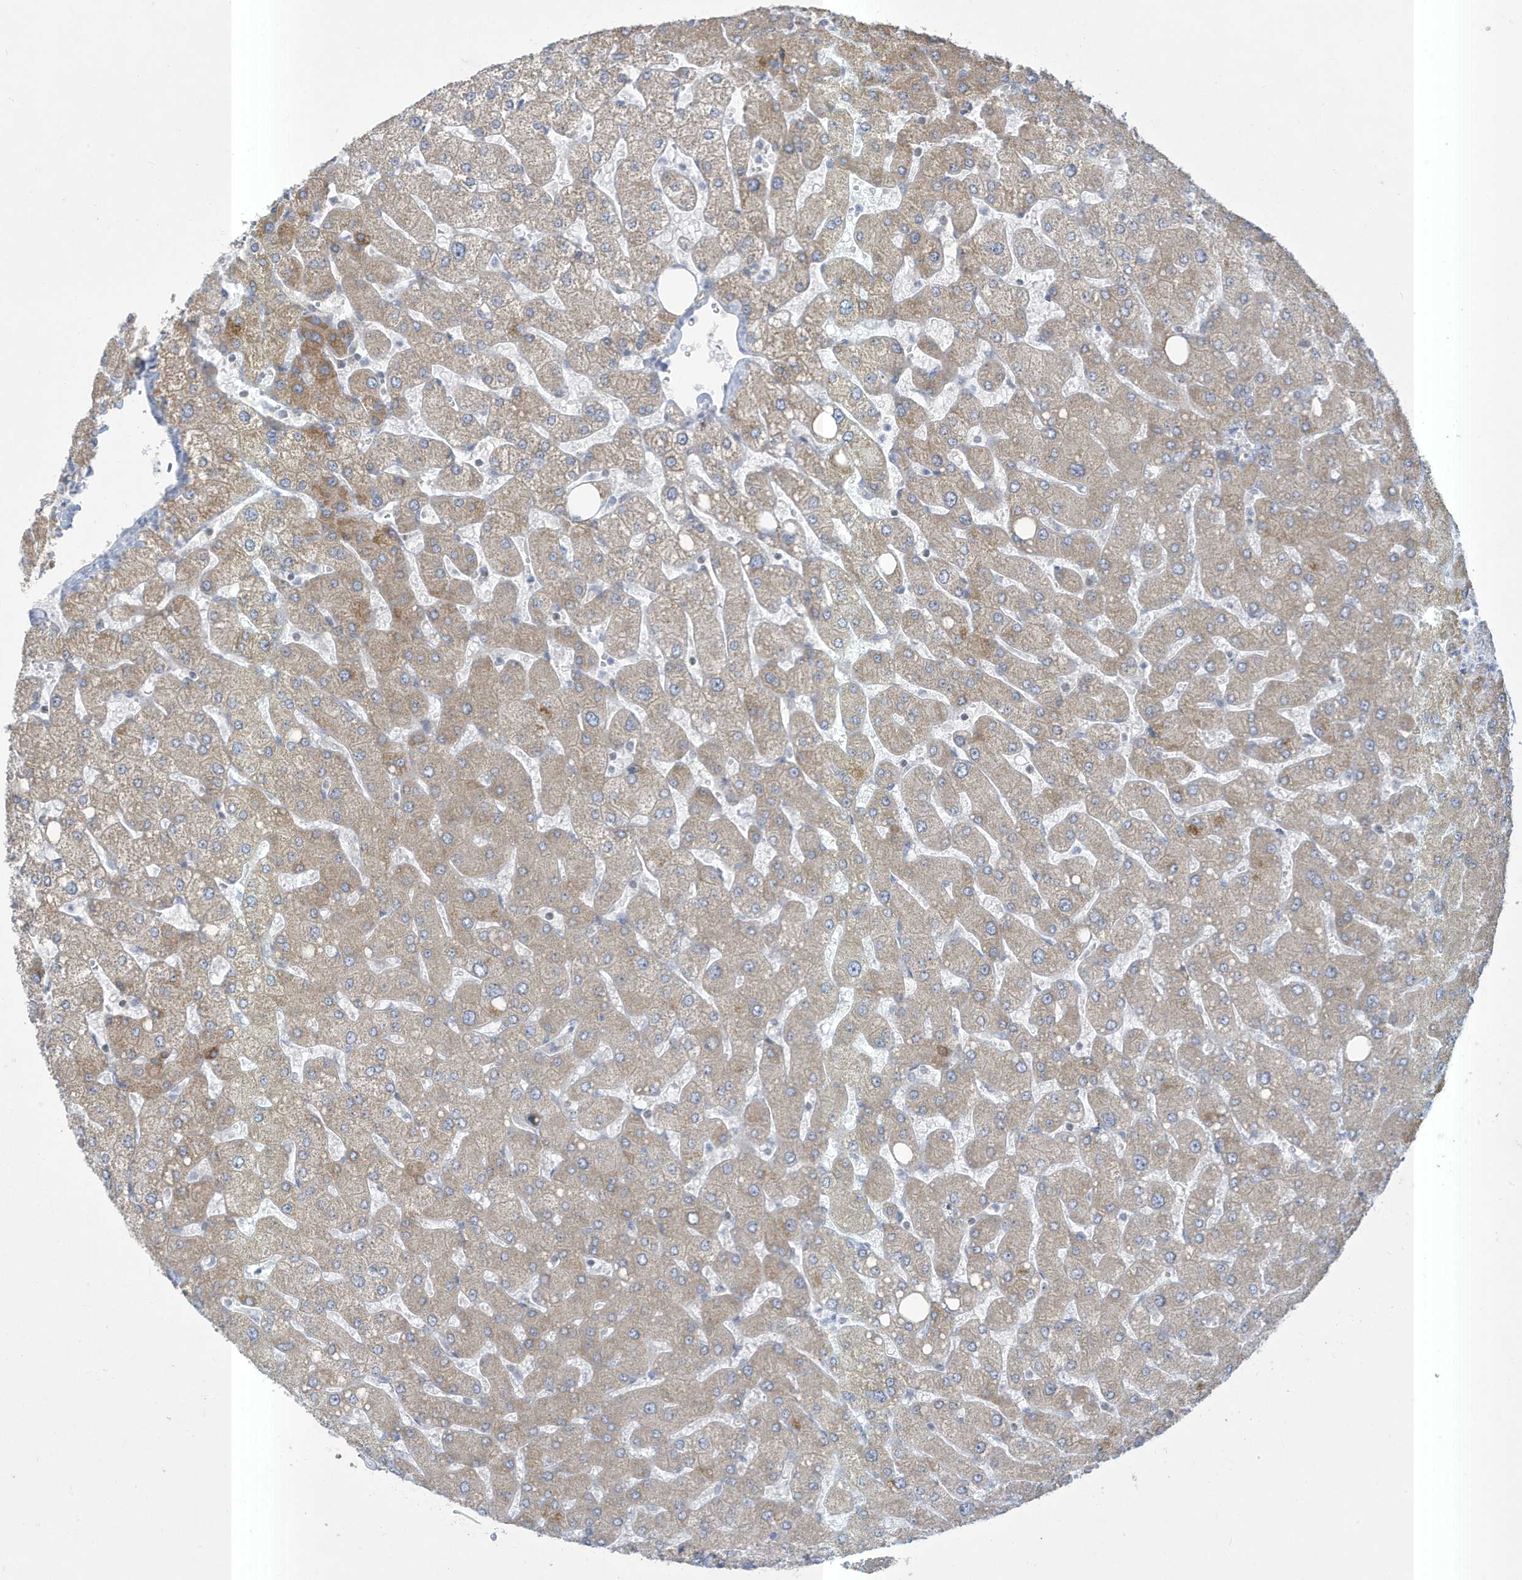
{"staining": {"intensity": "negative", "quantity": "none", "location": "none"}, "tissue": "liver", "cell_type": "Cholangiocytes", "image_type": "normal", "snomed": [{"axis": "morphology", "description": "Normal tissue, NOS"}, {"axis": "topography", "description": "Liver"}], "caption": "Cholangiocytes are negative for brown protein staining in benign liver. (DAB immunohistochemistry with hematoxylin counter stain).", "gene": "SLAMF9", "patient": {"sex": "male", "age": 55}}